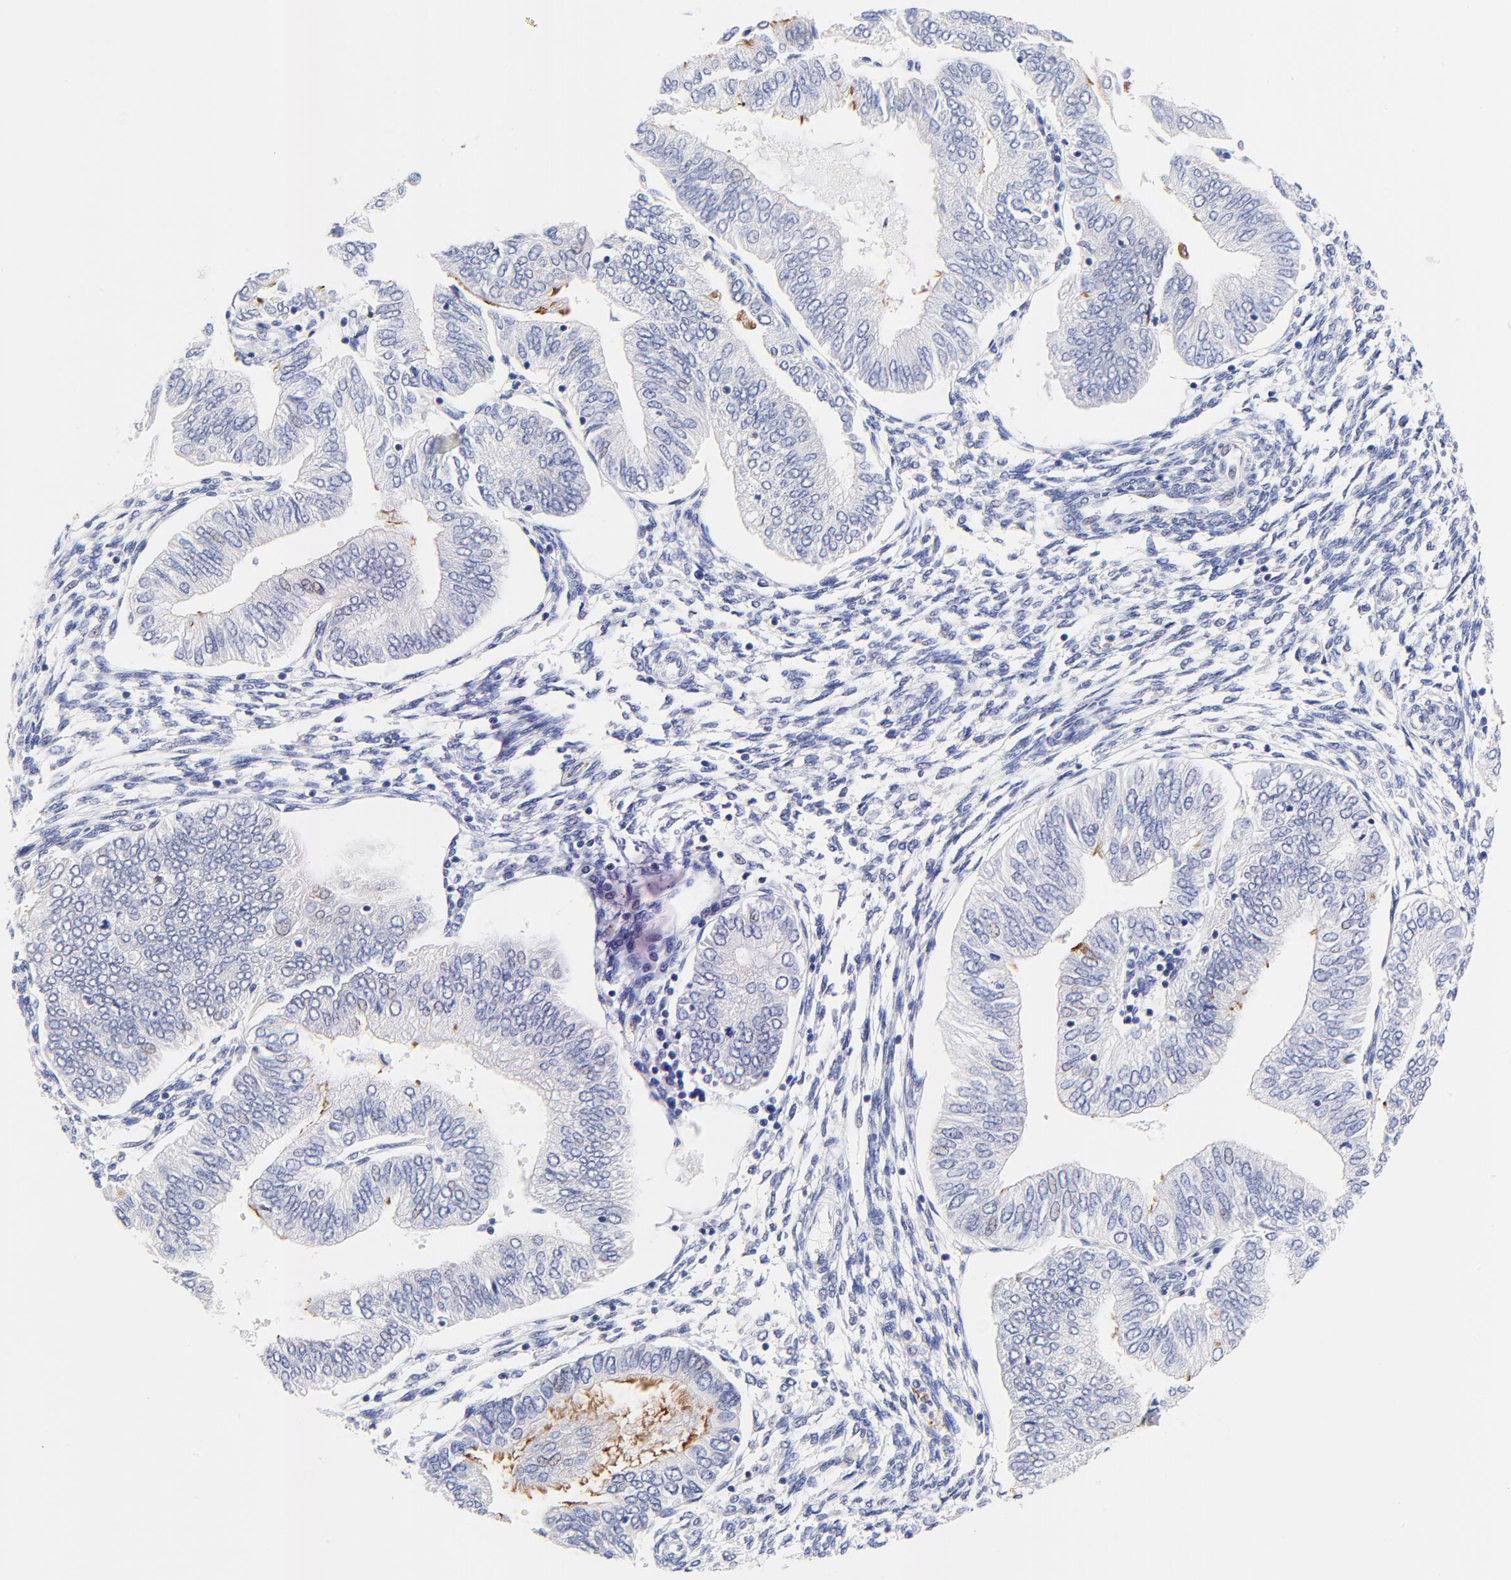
{"staining": {"intensity": "strong", "quantity": "<25%", "location": "cytoplasmic/membranous"}, "tissue": "endometrial cancer", "cell_type": "Tumor cells", "image_type": "cancer", "snomed": [{"axis": "morphology", "description": "Adenocarcinoma, NOS"}, {"axis": "topography", "description": "Endometrium"}], "caption": "The histopathology image displays a brown stain indicating the presence of a protein in the cytoplasmic/membranous of tumor cells in adenocarcinoma (endometrial).", "gene": "FAM117B", "patient": {"sex": "female", "age": 51}}